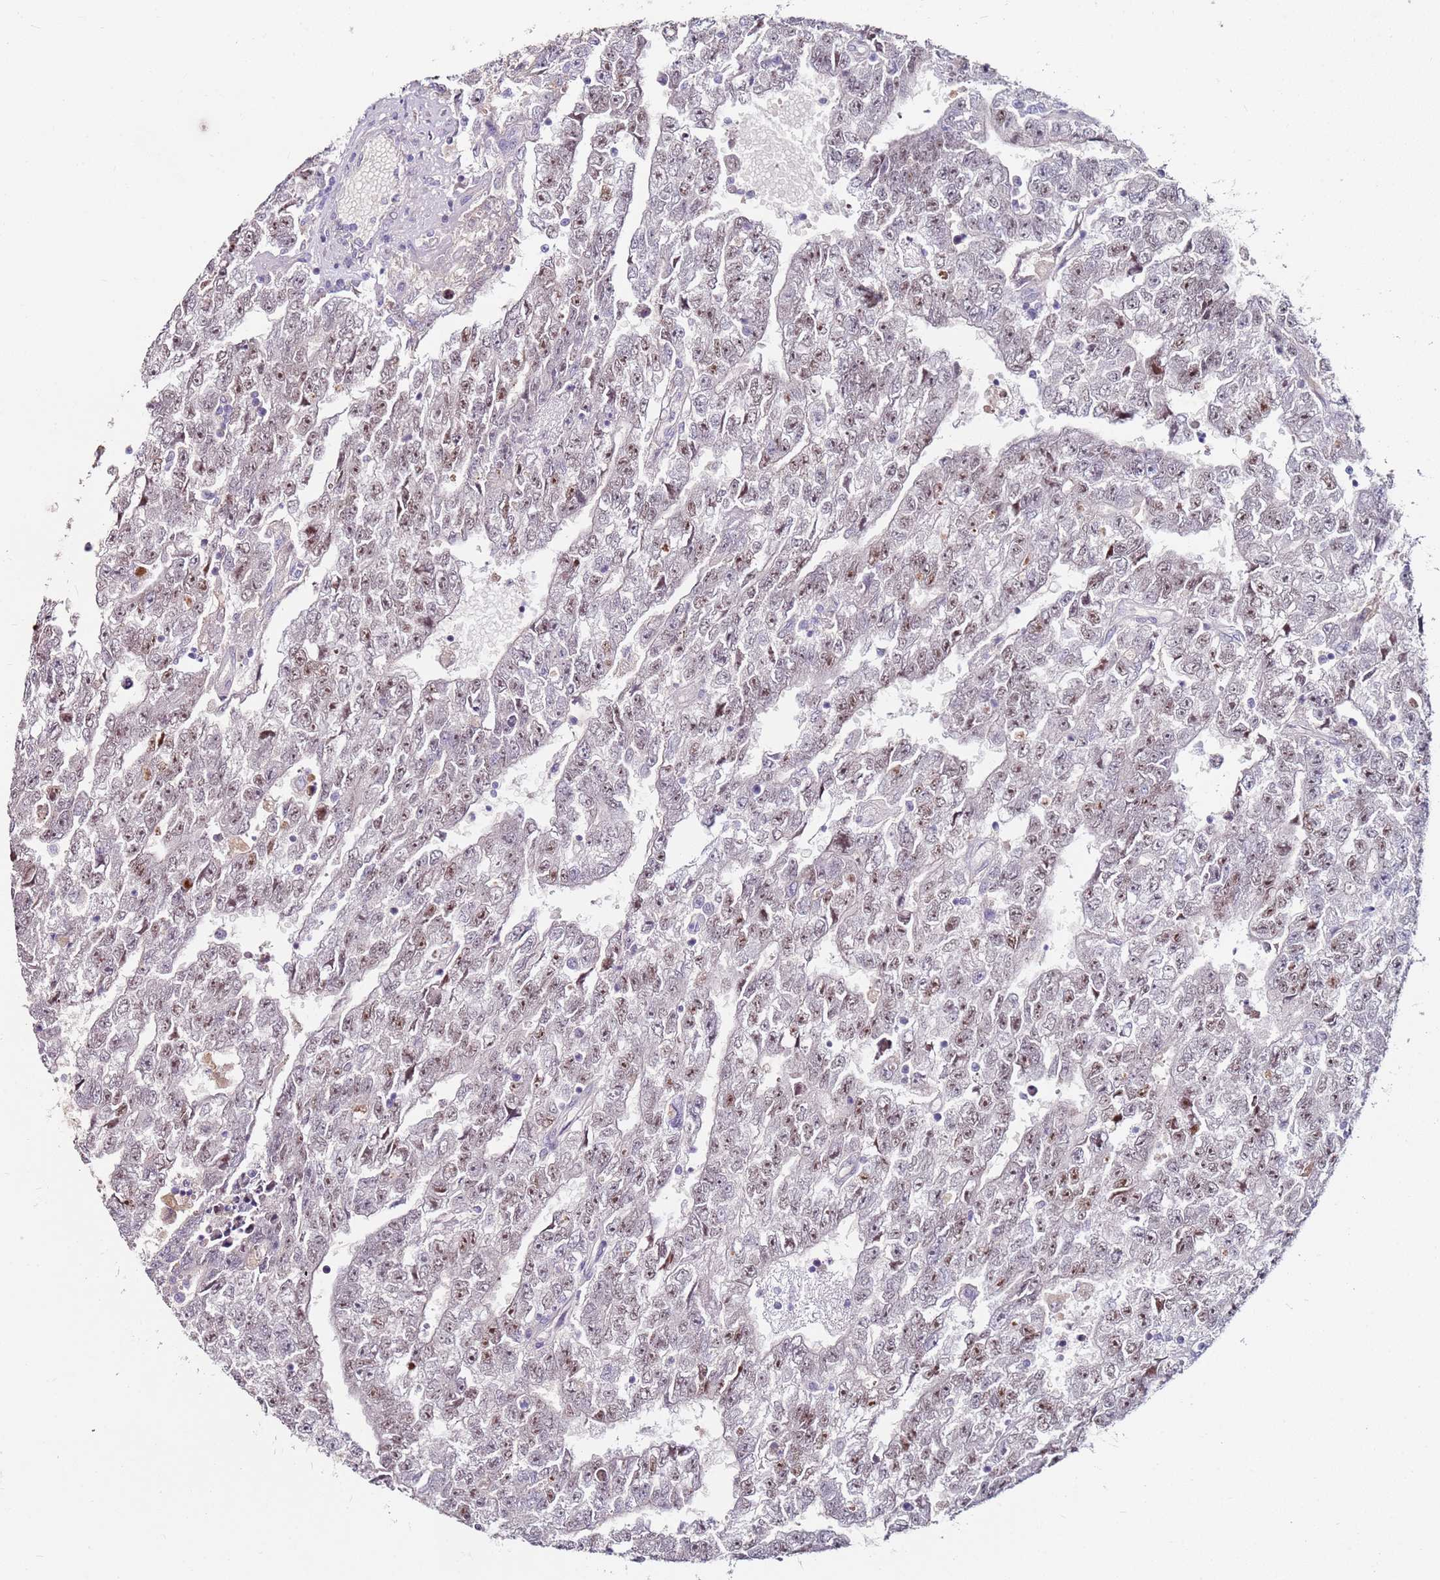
{"staining": {"intensity": "weak", "quantity": ">75%", "location": "nuclear"}, "tissue": "testis cancer", "cell_type": "Tumor cells", "image_type": "cancer", "snomed": [{"axis": "morphology", "description": "Carcinoma, Embryonal, NOS"}, {"axis": "topography", "description": "Testis"}], "caption": "A low amount of weak nuclear positivity is identified in approximately >75% of tumor cells in testis cancer tissue.", "gene": "RARS2", "patient": {"sex": "male", "age": 25}}